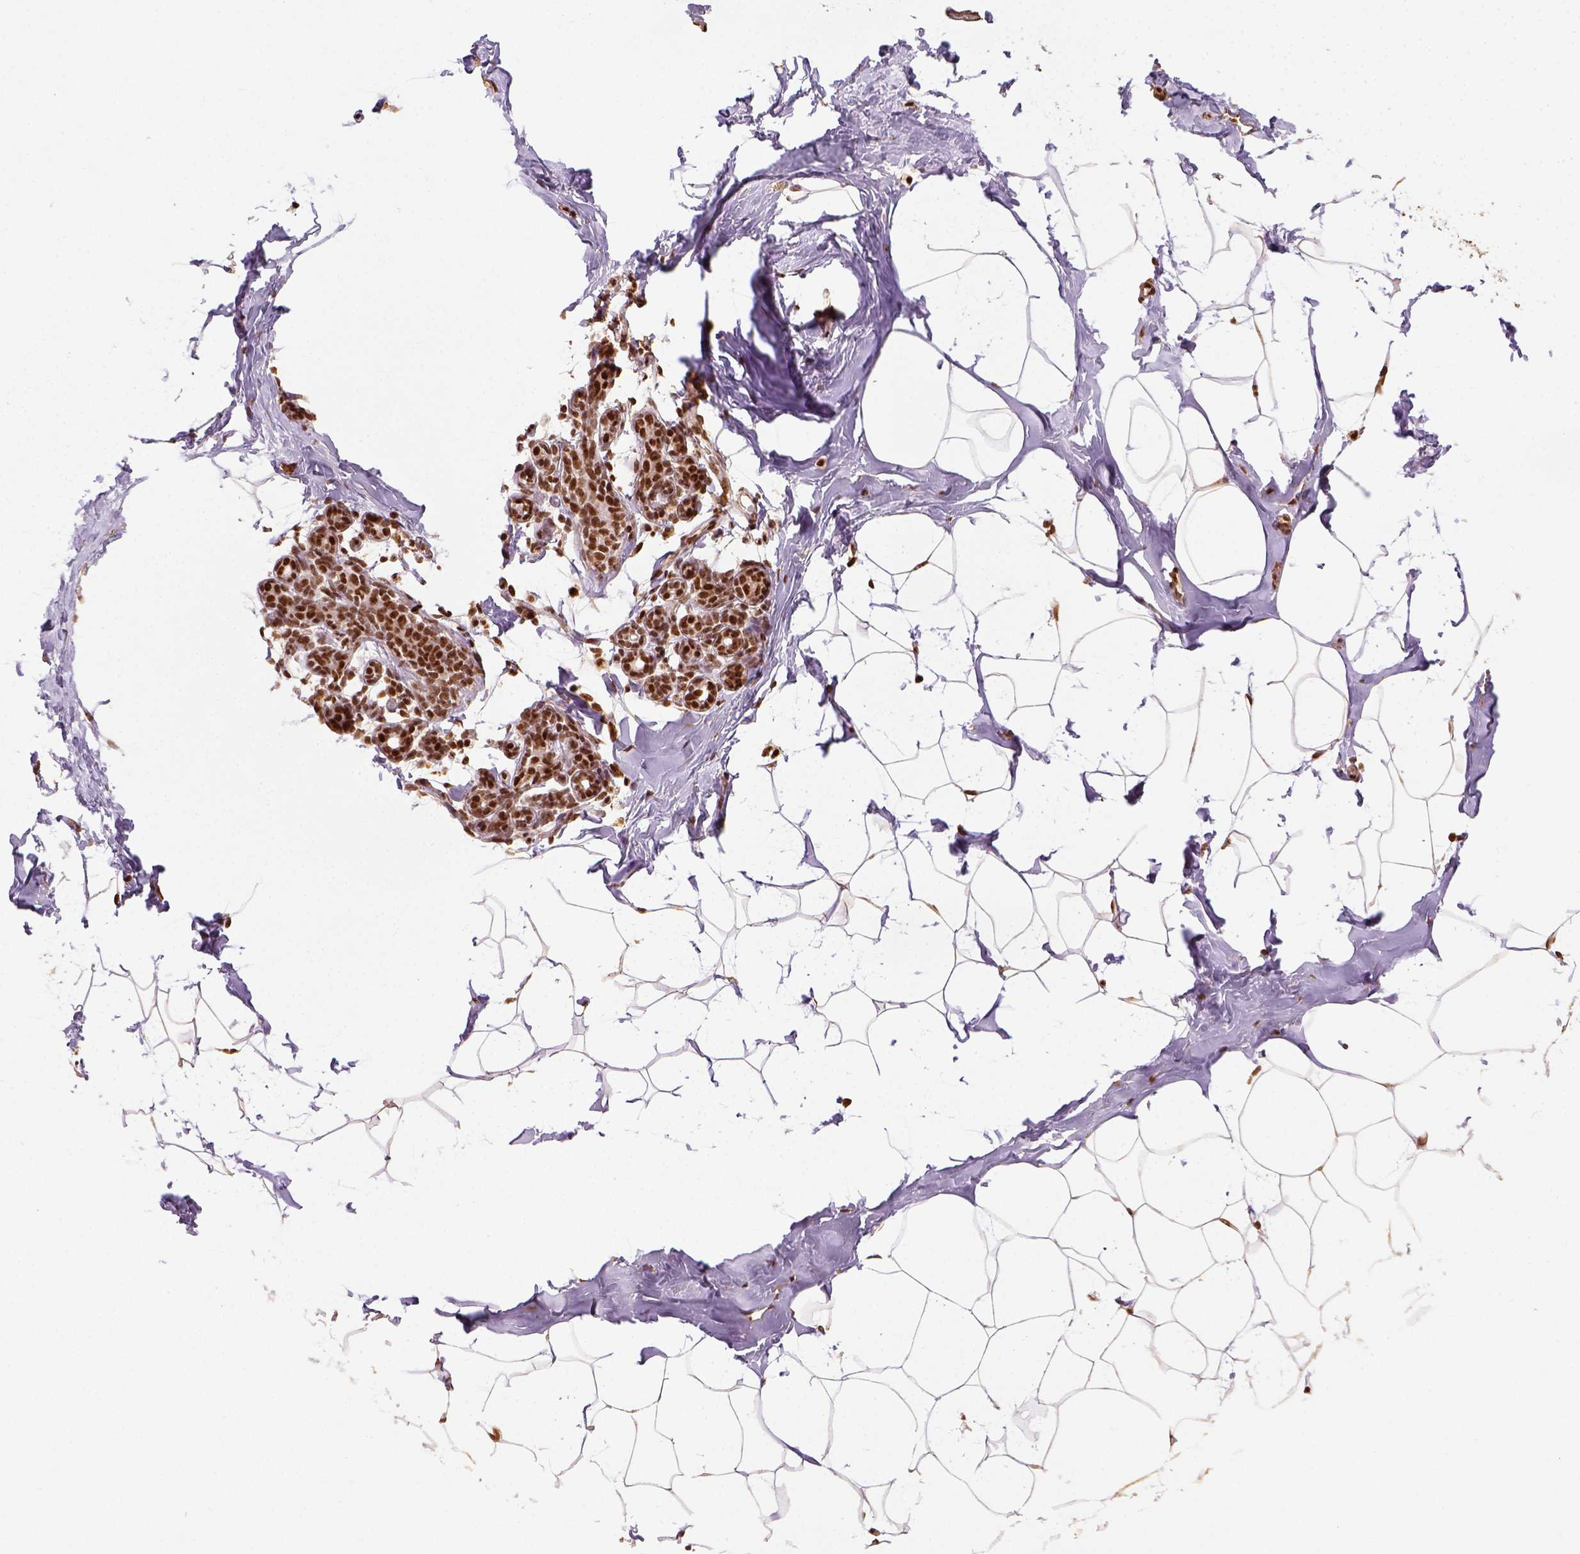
{"staining": {"intensity": "strong", "quantity": ">75%", "location": "nuclear"}, "tissue": "breast", "cell_type": "Adipocytes", "image_type": "normal", "snomed": [{"axis": "morphology", "description": "Normal tissue, NOS"}, {"axis": "topography", "description": "Breast"}], "caption": "Immunohistochemical staining of benign breast demonstrates strong nuclear protein expression in about >75% of adipocytes.", "gene": "CCAR1", "patient": {"sex": "female", "age": 32}}